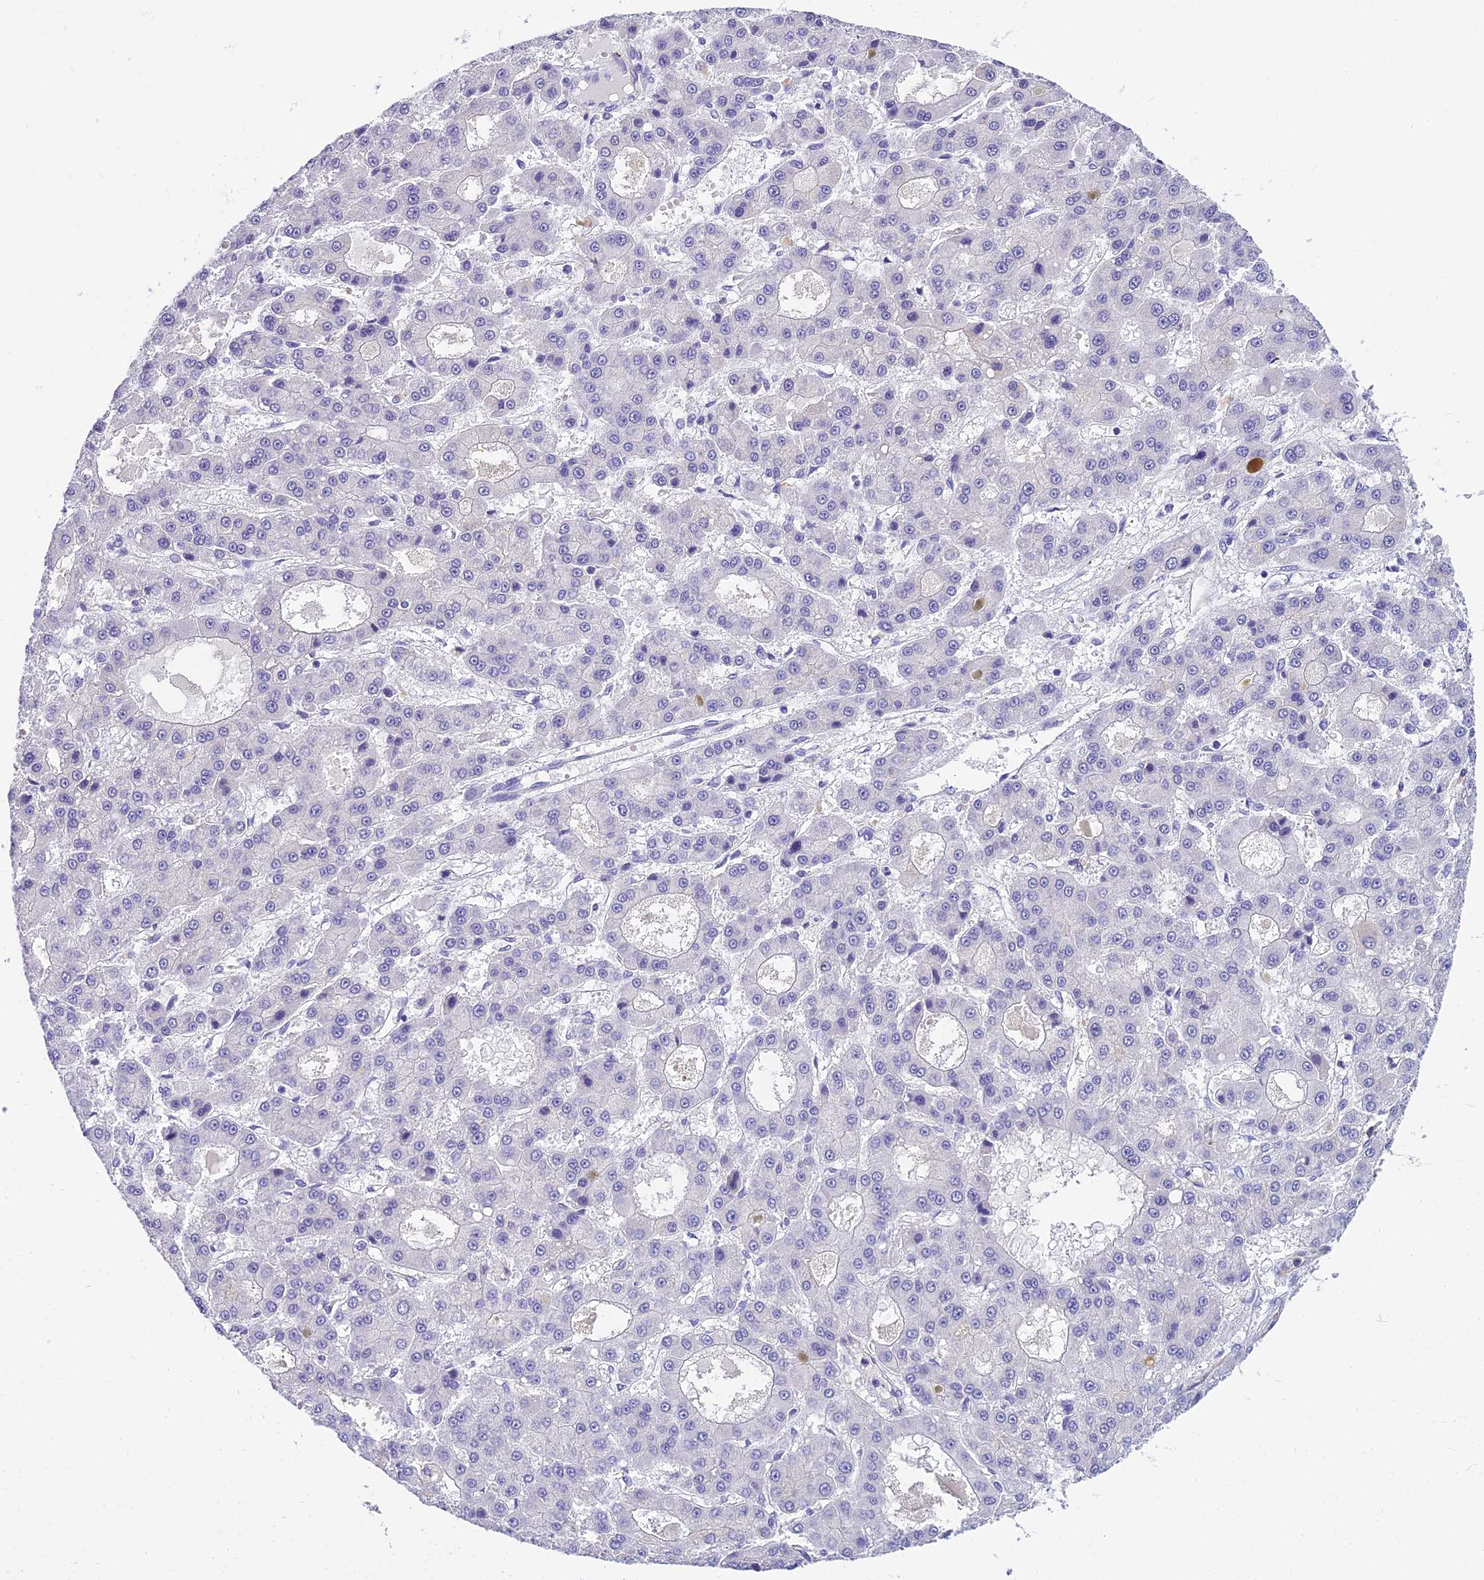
{"staining": {"intensity": "negative", "quantity": "none", "location": "none"}, "tissue": "liver cancer", "cell_type": "Tumor cells", "image_type": "cancer", "snomed": [{"axis": "morphology", "description": "Carcinoma, Hepatocellular, NOS"}, {"axis": "topography", "description": "Liver"}], "caption": "Immunohistochemistry micrograph of neoplastic tissue: liver cancer stained with DAB reveals no significant protein expression in tumor cells.", "gene": "NINJ1", "patient": {"sex": "male", "age": 70}}